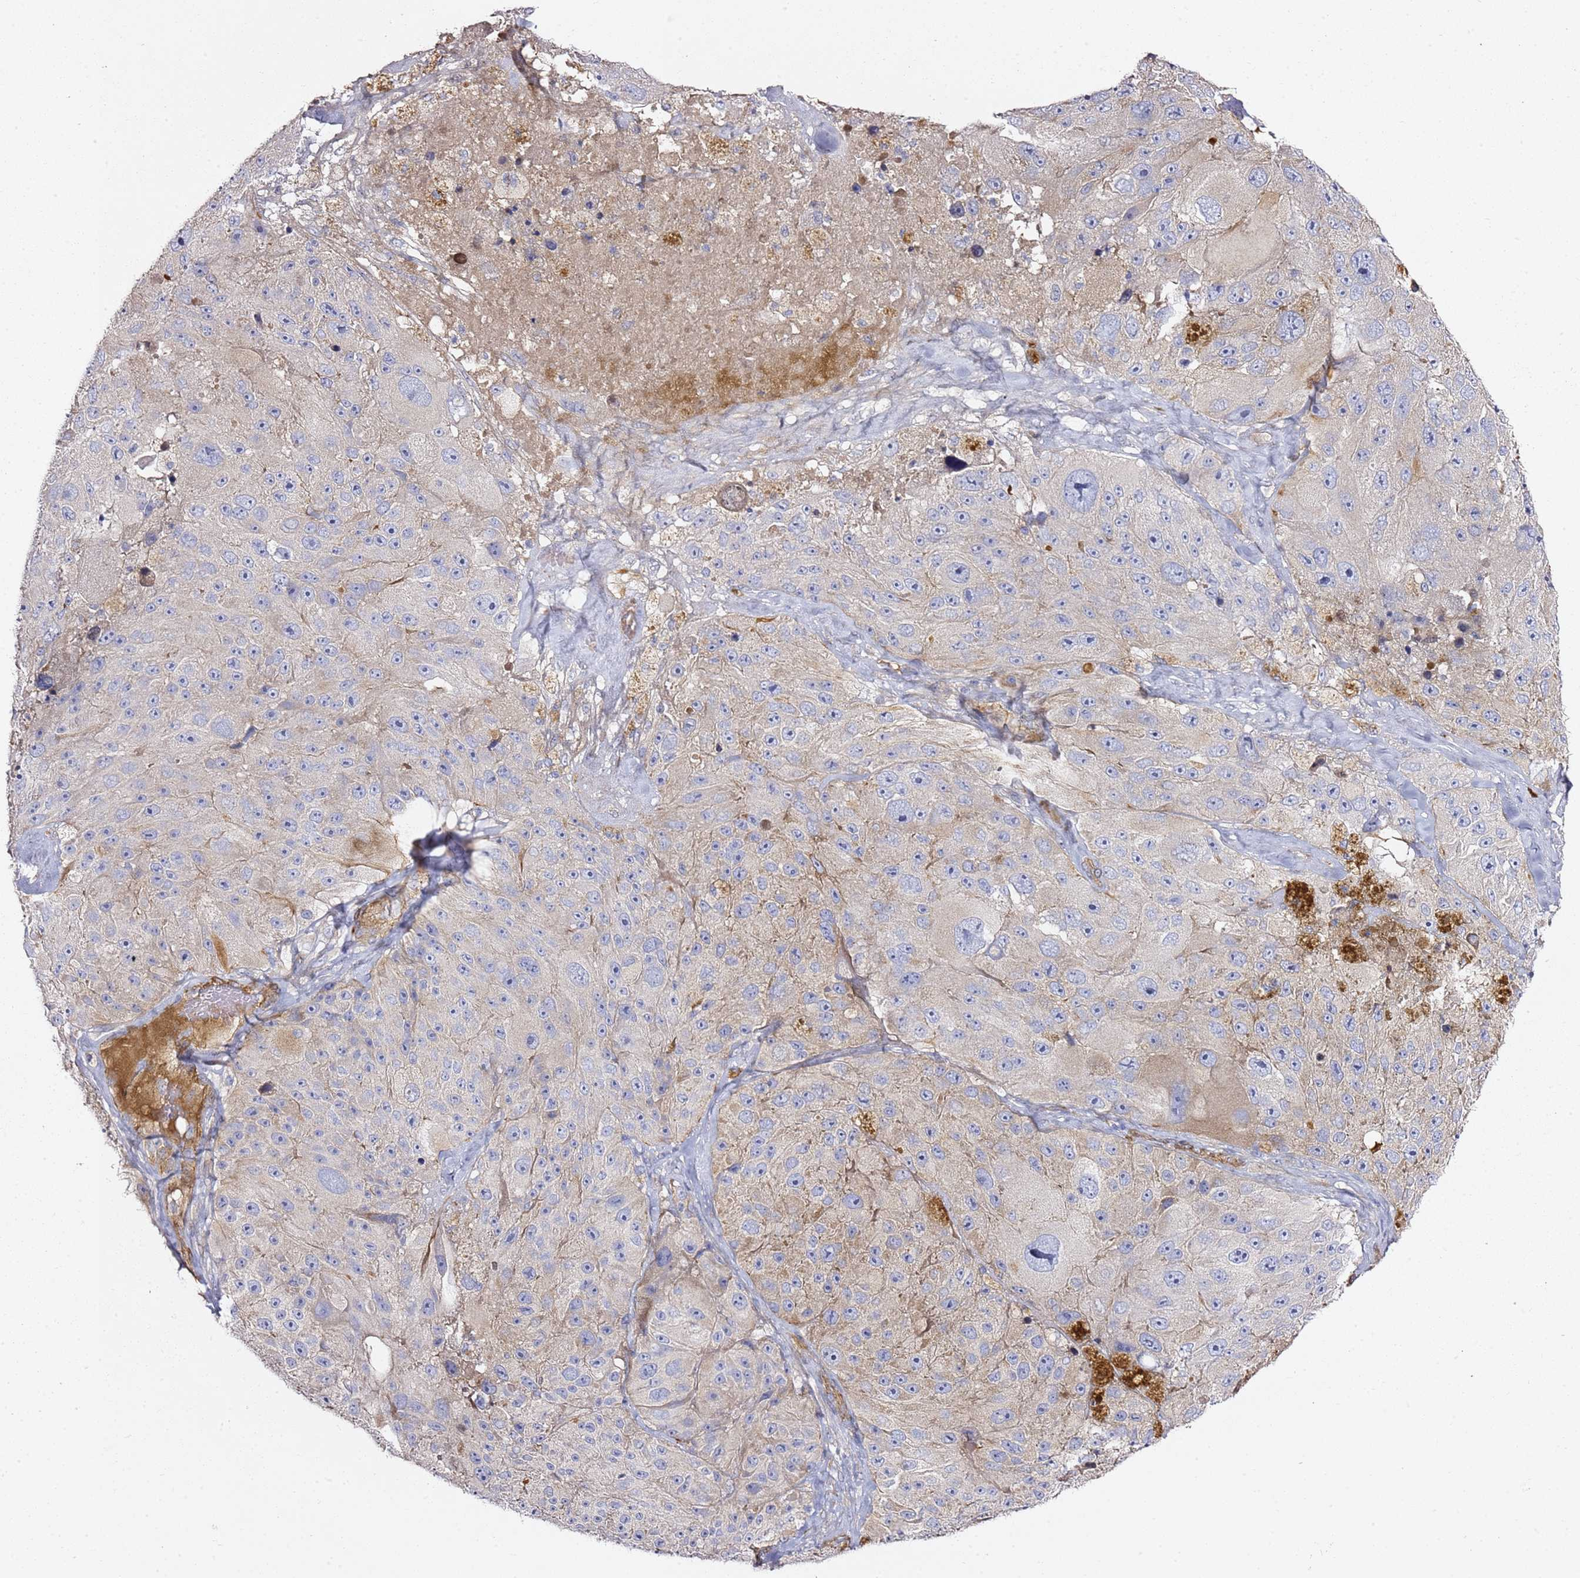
{"staining": {"intensity": "negative", "quantity": "none", "location": "none"}, "tissue": "melanoma", "cell_type": "Tumor cells", "image_type": "cancer", "snomed": [{"axis": "morphology", "description": "Malignant melanoma, Metastatic site"}, {"axis": "topography", "description": "Lymph node"}], "caption": "Immunohistochemistry histopathology image of neoplastic tissue: human melanoma stained with DAB (3,3'-diaminobenzidine) demonstrates no significant protein expression in tumor cells.", "gene": "EPS8L1", "patient": {"sex": "male", "age": 62}}